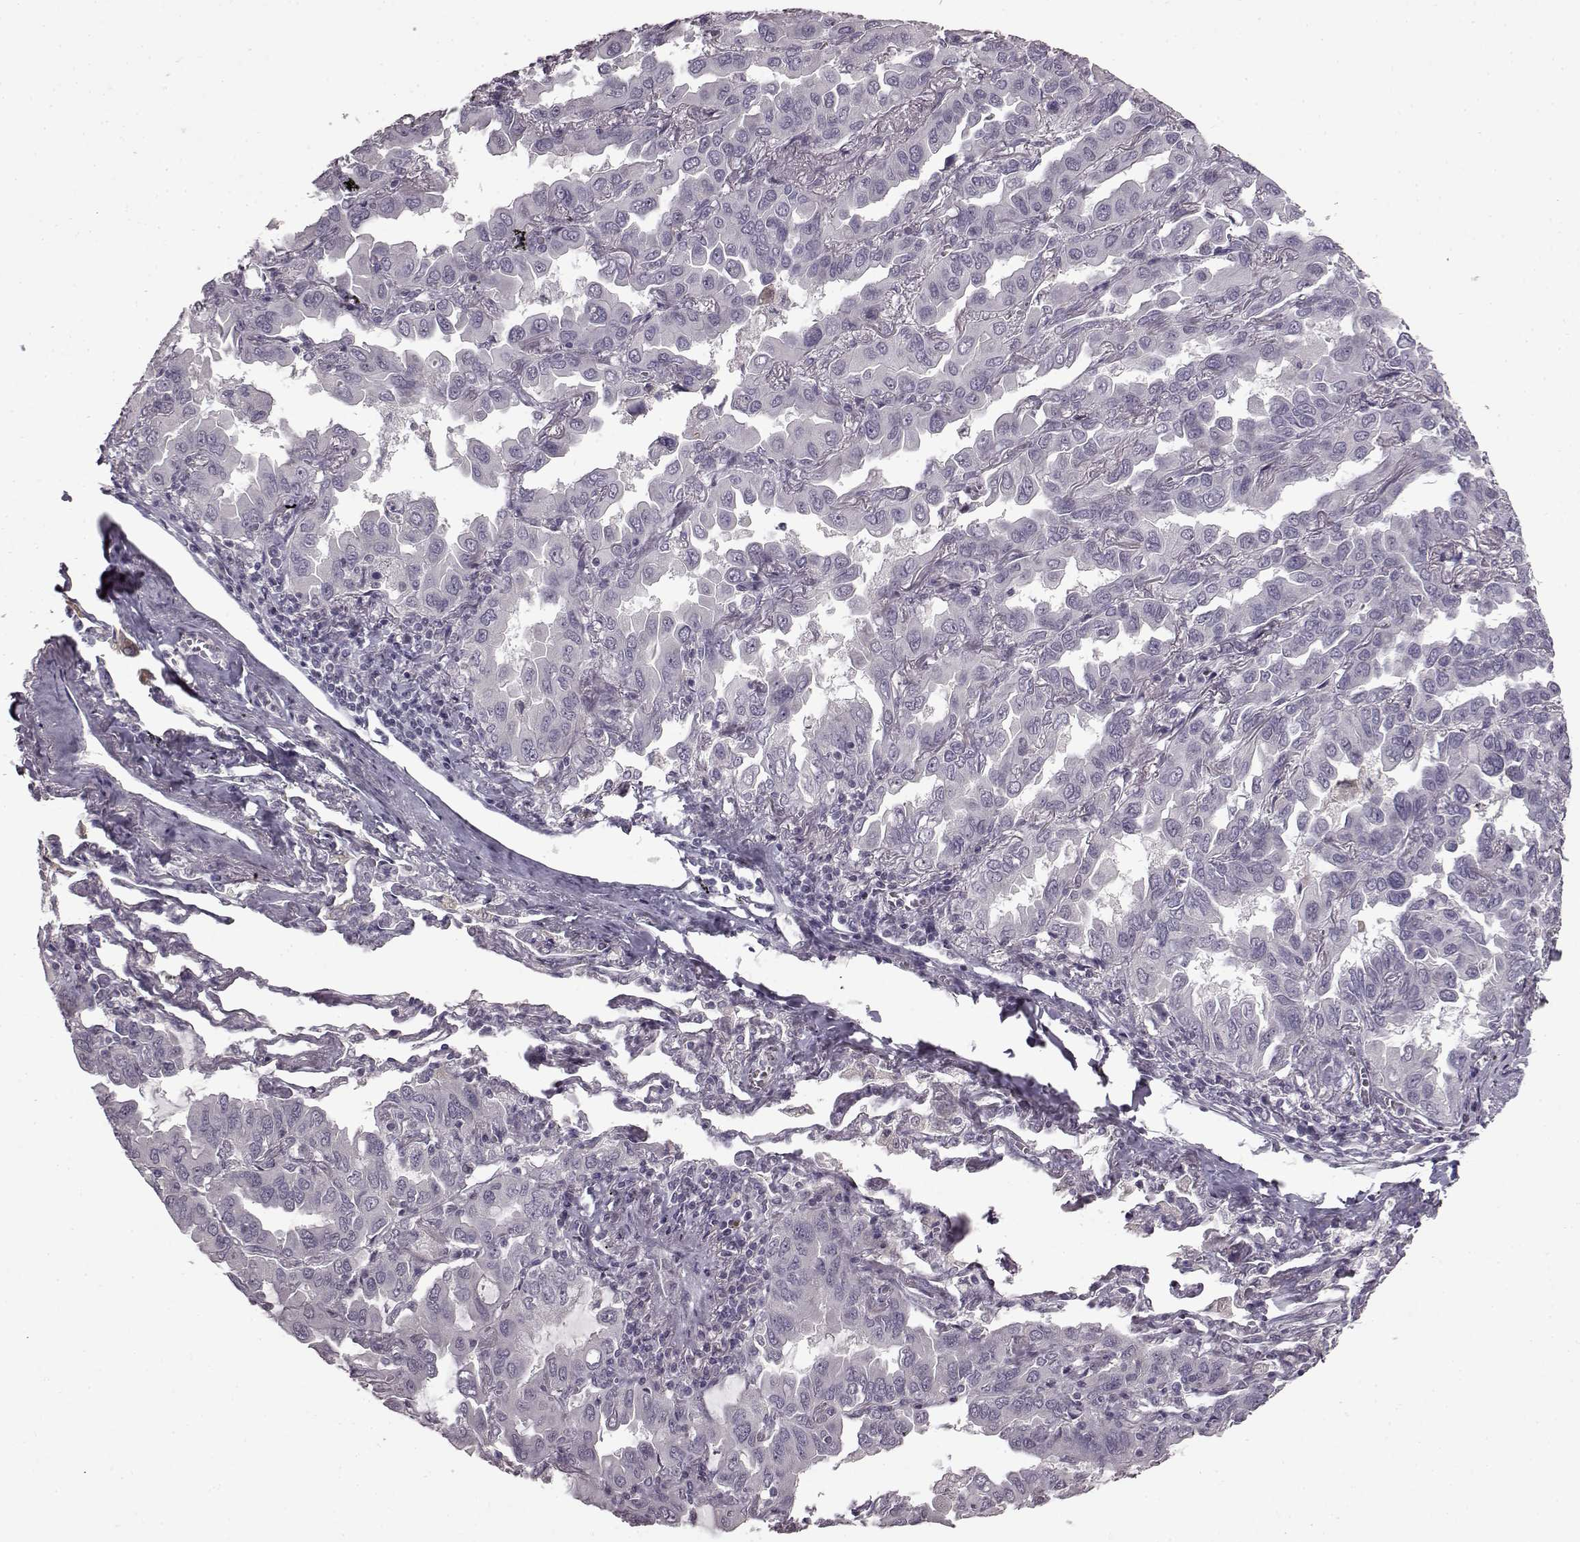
{"staining": {"intensity": "negative", "quantity": "none", "location": "none"}, "tissue": "lung cancer", "cell_type": "Tumor cells", "image_type": "cancer", "snomed": [{"axis": "morphology", "description": "Adenocarcinoma, NOS"}, {"axis": "topography", "description": "Lung"}], "caption": "Photomicrograph shows no significant protein expression in tumor cells of lung cancer.", "gene": "LHB", "patient": {"sex": "male", "age": 64}}